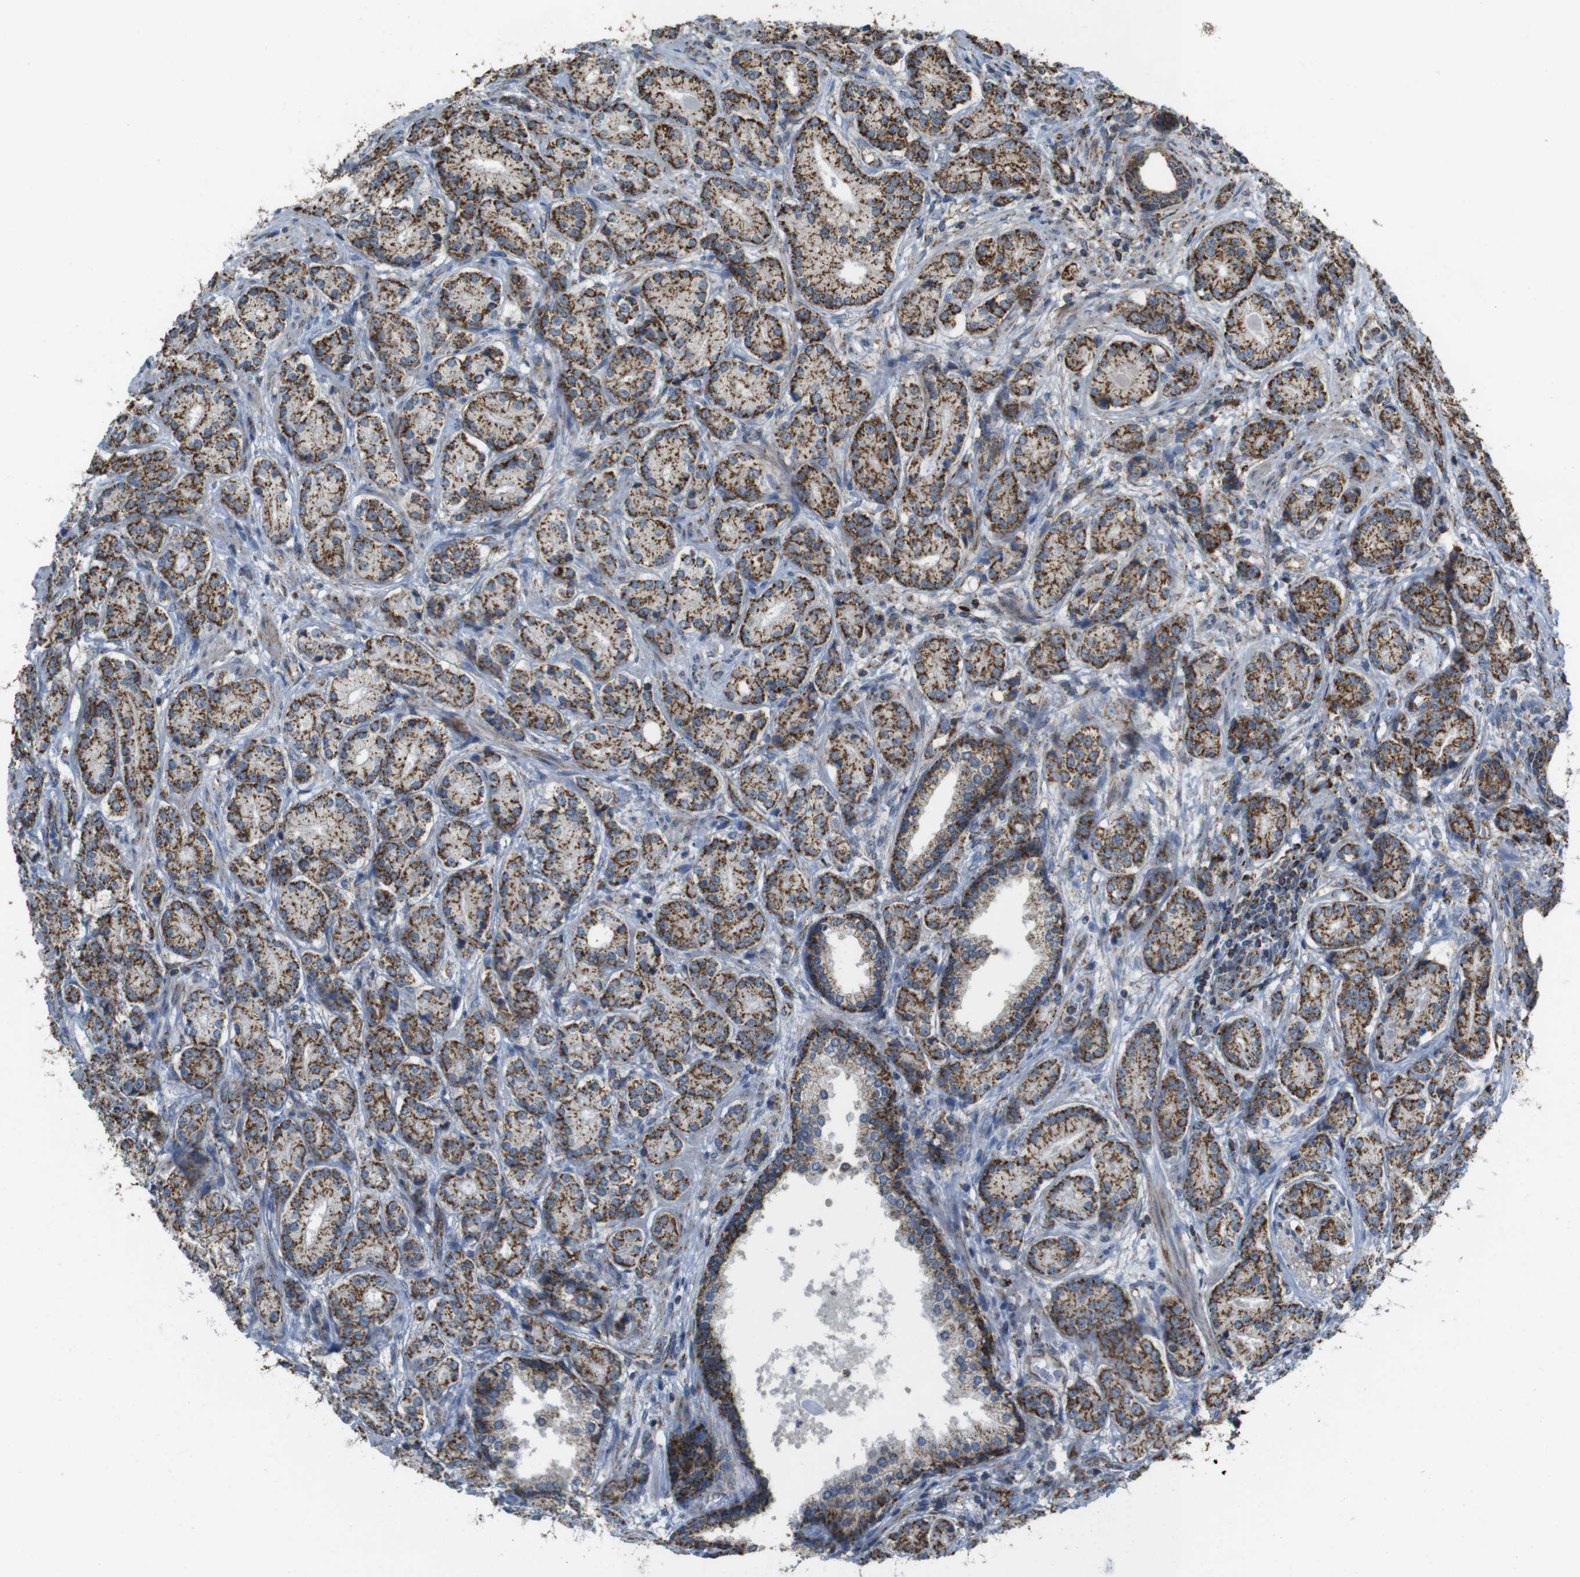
{"staining": {"intensity": "moderate", "quantity": ">75%", "location": "cytoplasmic/membranous"}, "tissue": "prostate cancer", "cell_type": "Tumor cells", "image_type": "cancer", "snomed": [{"axis": "morphology", "description": "Adenocarcinoma, High grade"}, {"axis": "topography", "description": "Prostate"}], "caption": "Immunohistochemical staining of prostate cancer (high-grade adenocarcinoma) reveals medium levels of moderate cytoplasmic/membranous protein staining in about >75% of tumor cells. The protein of interest is shown in brown color, while the nuclei are stained blue.", "gene": "CALHM2", "patient": {"sex": "male", "age": 61}}